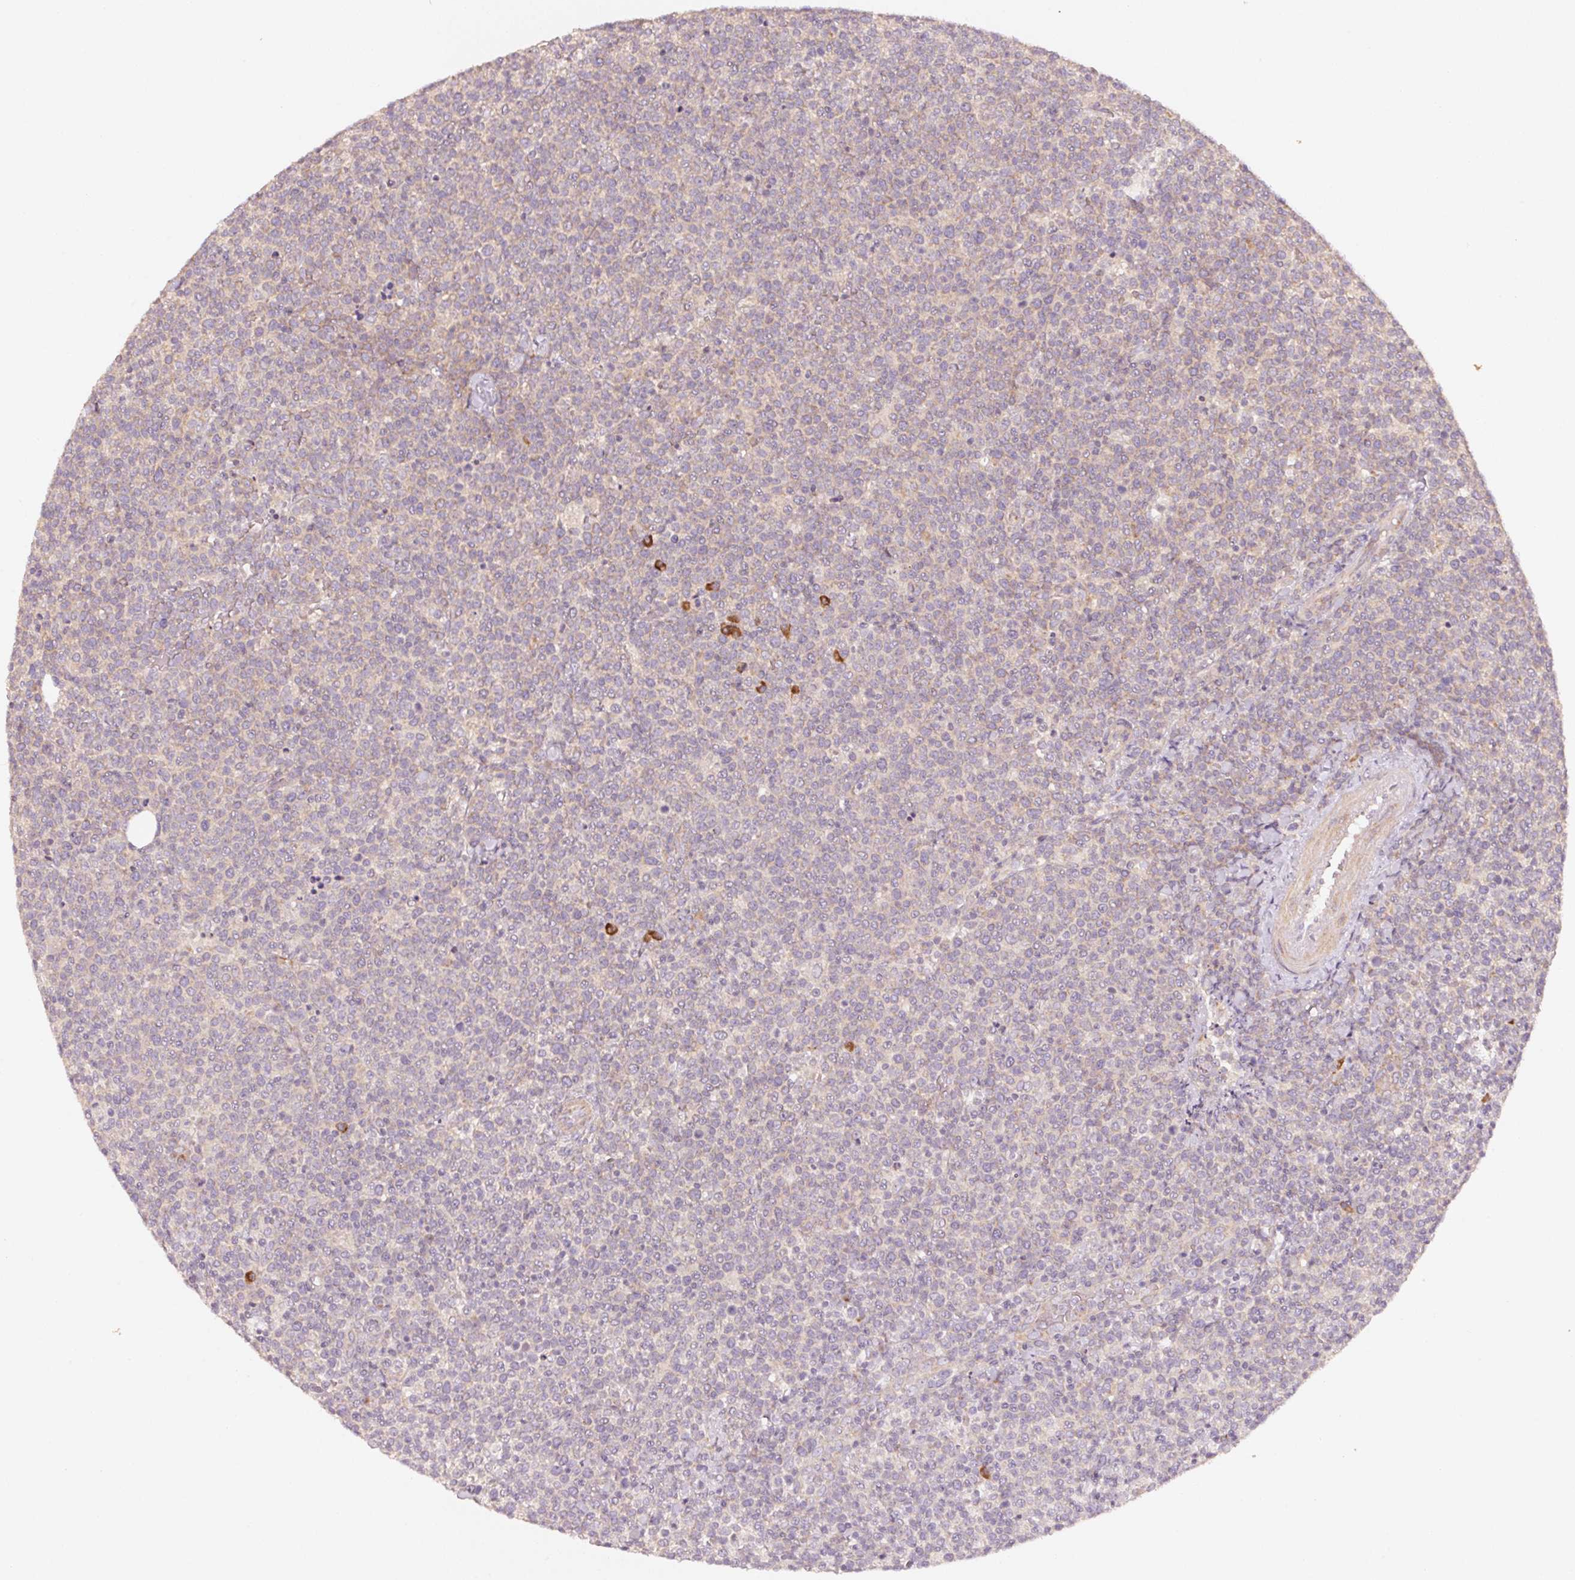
{"staining": {"intensity": "negative", "quantity": "none", "location": "none"}, "tissue": "lymphoma", "cell_type": "Tumor cells", "image_type": "cancer", "snomed": [{"axis": "morphology", "description": "Malignant lymphoma, non-Hodgkin's type, High grade"}, {"axis": "topography", "description": "Lymph node"}], "caption": "A high-resolution micrograph shows immunohistochemistry (IHC) staining of malignant lymphoma, non-Hodgkin's type (high-grade), which demonstrates no significant positivity in tumor cells.", "gene": "BLOC1S2", "patient": {"sex": "male", "age": 61}}